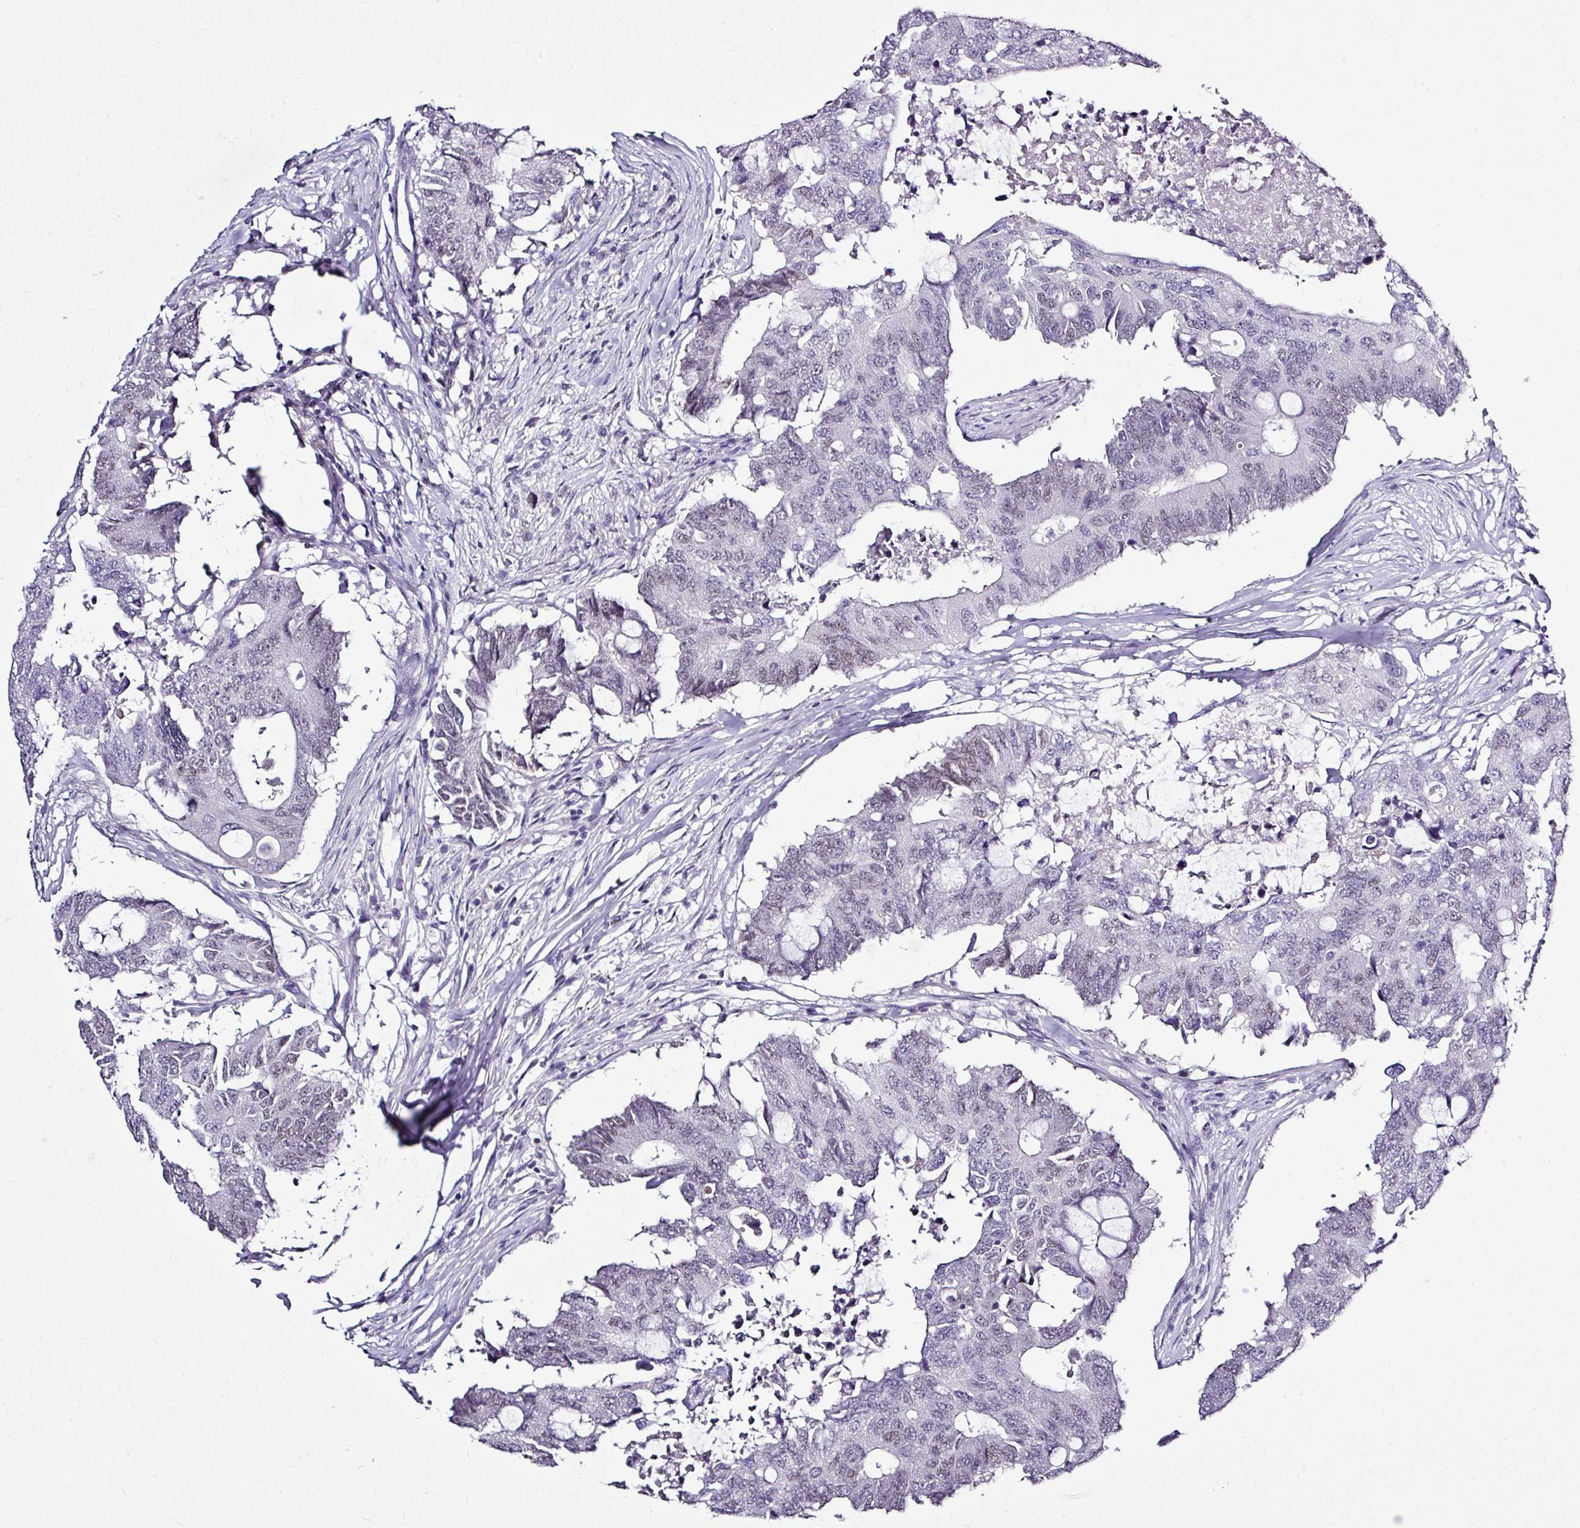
{"staining": {"intensity": "weak", "quantity": "<25%", "location": "nuclear"}, "tissue": "colorectal cancer", "cell_type": "Tumor cells", "image_type": "cancer", "snomed": [{"axis": "morphology", "description": "Adenocarcinoma, NOS"}, {"axis": "topography", "description": "Colon"}], "caption": "Tumor cells show no significant protein expression in colorectal cancer.", "gene": "BCL11A", "patient": {"sex": "male", "age": 71}}